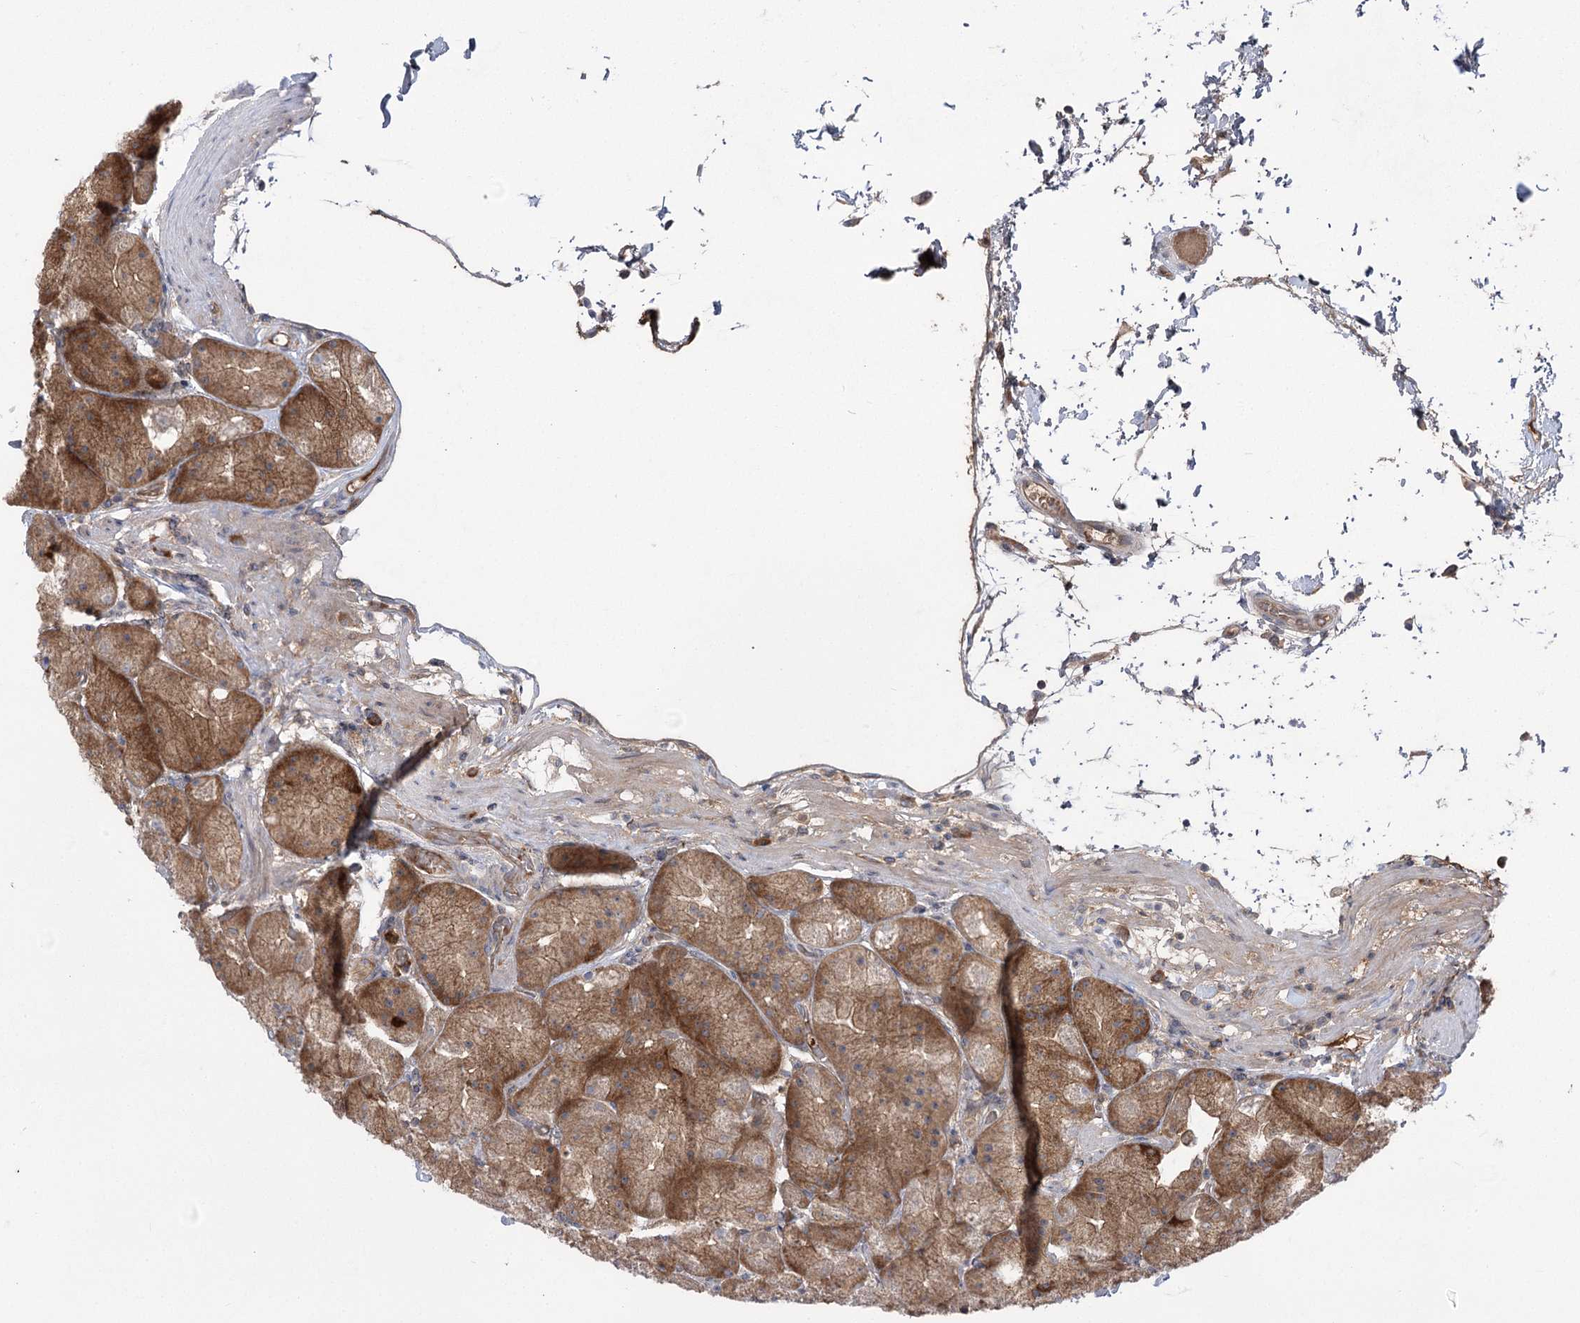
{"staining": {"intensity": "strong", "quantity": "25%-75%", "location": "cytoplasmic/membranous"}, "tissue": "stomach", "cell_type": "Glandular cells", "image_type": "normal", "snomed": [{"axis": "morphology", "description": "Normal tissue, NOS"}, {"axis": "topography", "description": "Stomach, upper"}, {"axis": "topography", "description": "Stomach"}], "caption": "Benign stomach reveals strong cytoplasmic/membranous staining in approximately 25%-75% of glandular cells.", "gene": "PLEKHA5", "patient": {"sex": "male", "age": 48}}